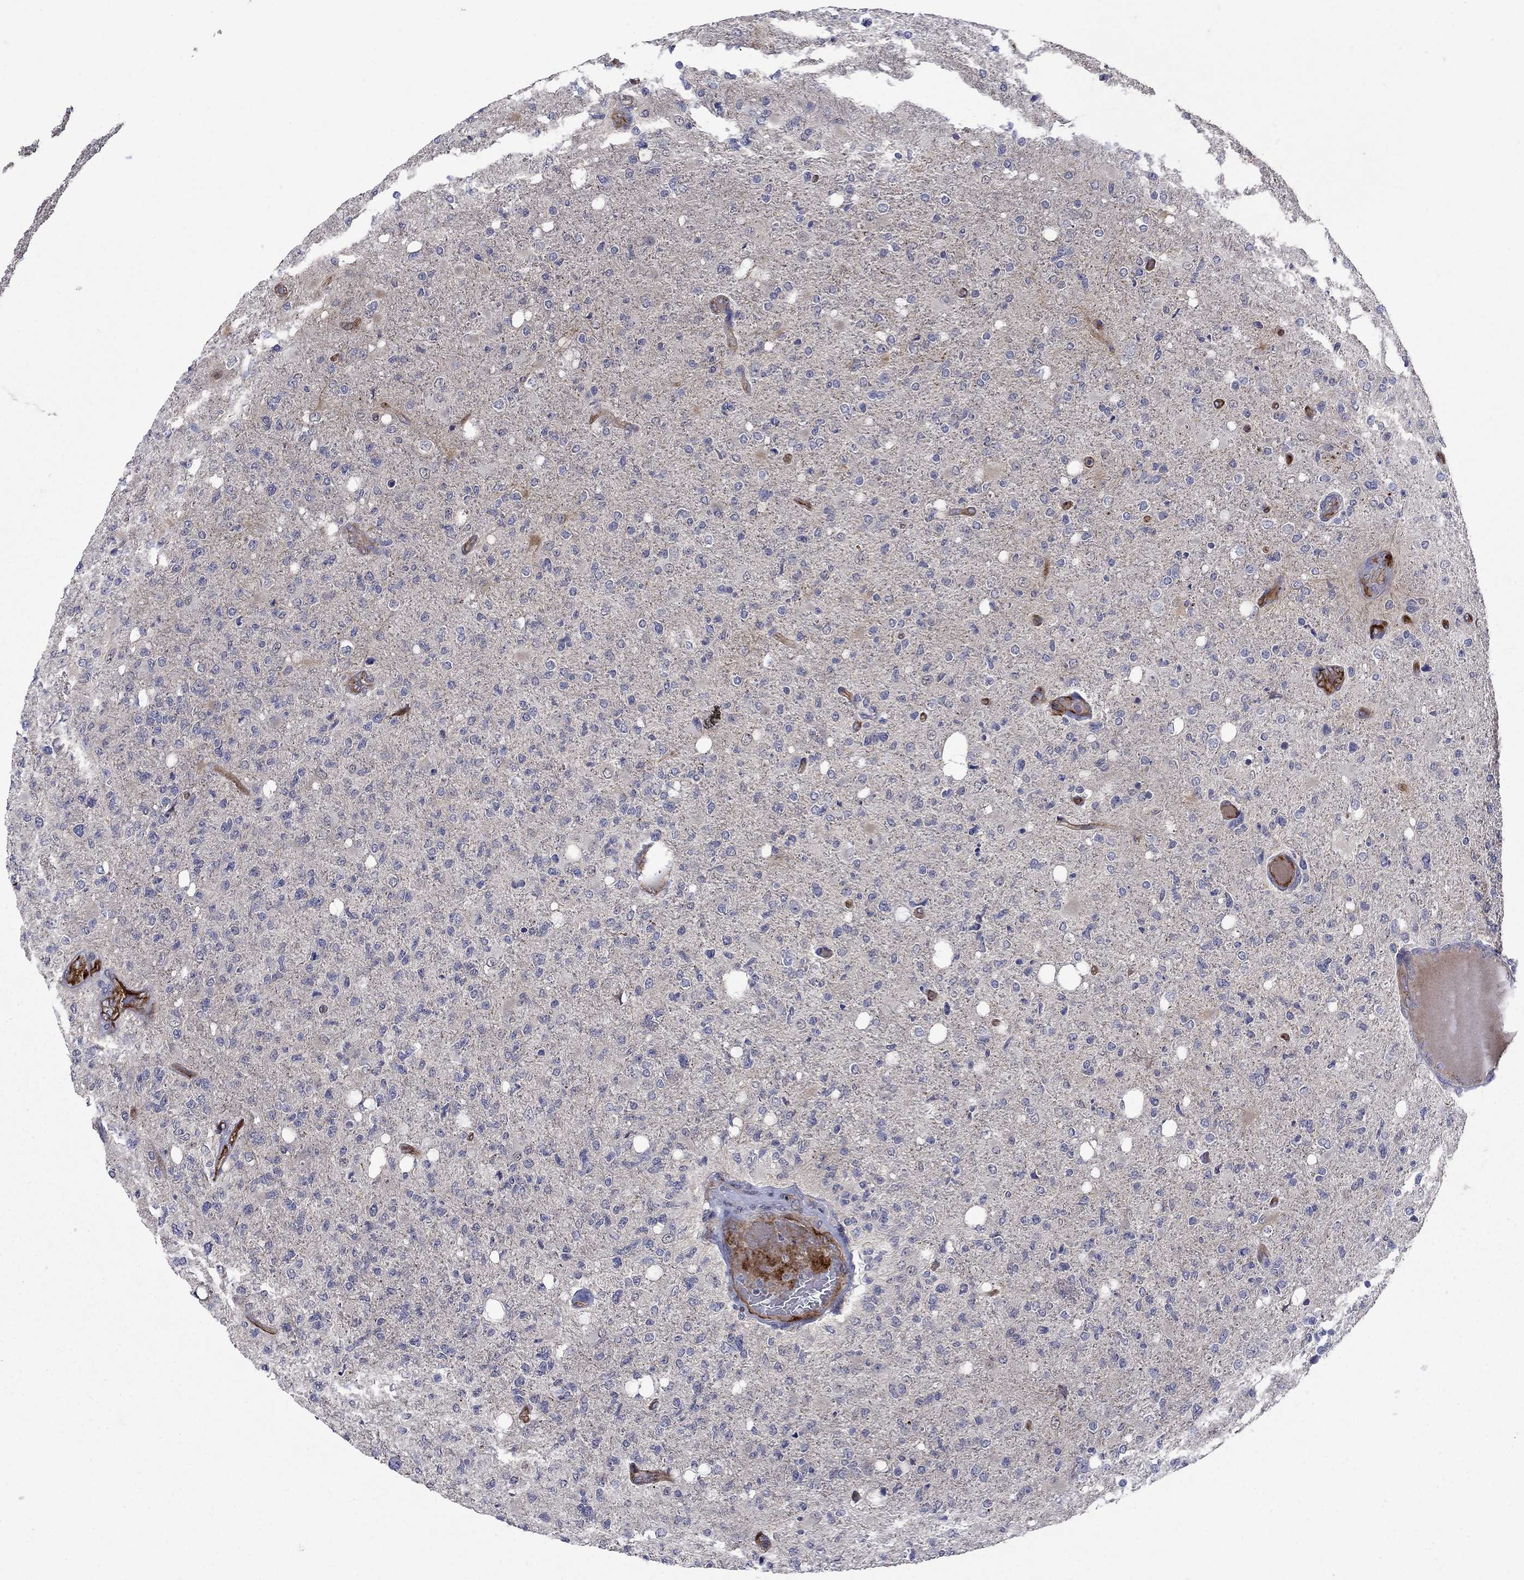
{"staining": {"intensity": "negative", "quantity": "none", "location": "none"}, "tissue": "glioma", "cell_type": "Tumor cells", "image_type": "cancer", "snomed": [{"axis": "morphology", "description": "Glioma, malignant, High grade"}, {"axis": "topography", "description": "Cerebral cortex"}], "caption": "Glioma was stained to show a protein in brown. There is no significant positivity in tumor cells.", "gene": "SLC7A1", "patient": {"sex": "male", "age": 70}}